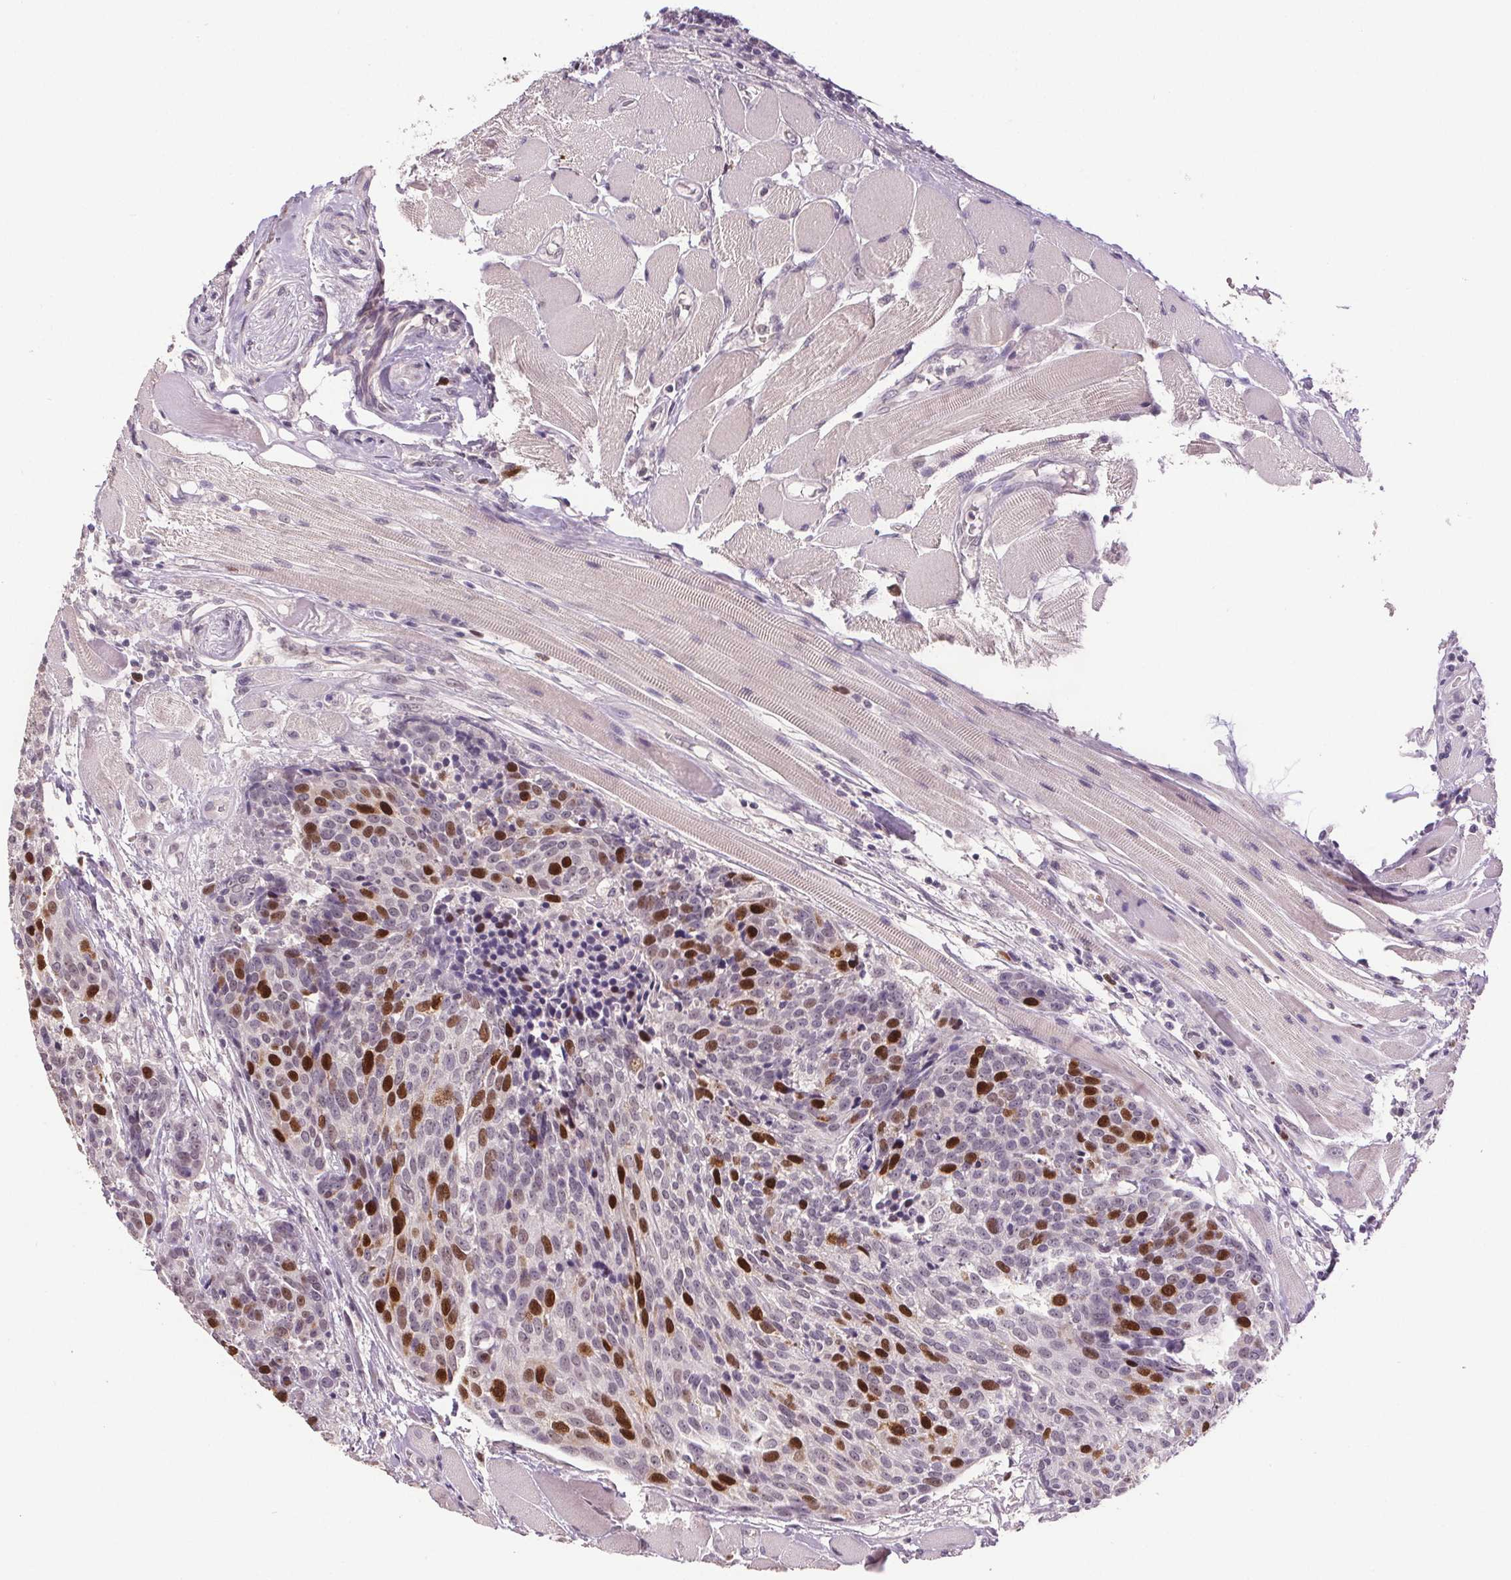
{"staining": {"intensity": "strong", "quantity": "25%-75%", "location": "nuclear"}, "tissue": "head and neck cancer", "cell_type": "Tumor cells", "image_type": "cancer", "snomed": [{"axis": "morphology", "description": "Squamous cell carcinoma, NOS"}, {"axis": "topography", "description": "Oral tissue"}, {"axis": "topography", "description": "Head-Neck"}], "caption": "Approximately 25%-75% of tumor cells in head and neck cancer (squamous cell carcinoma) demonstrate strong nuclear protein expression as visualized by brown immunohistochemical staining.", "gene": "CENPF", "patient": {"sex": "male", "age": 64}}